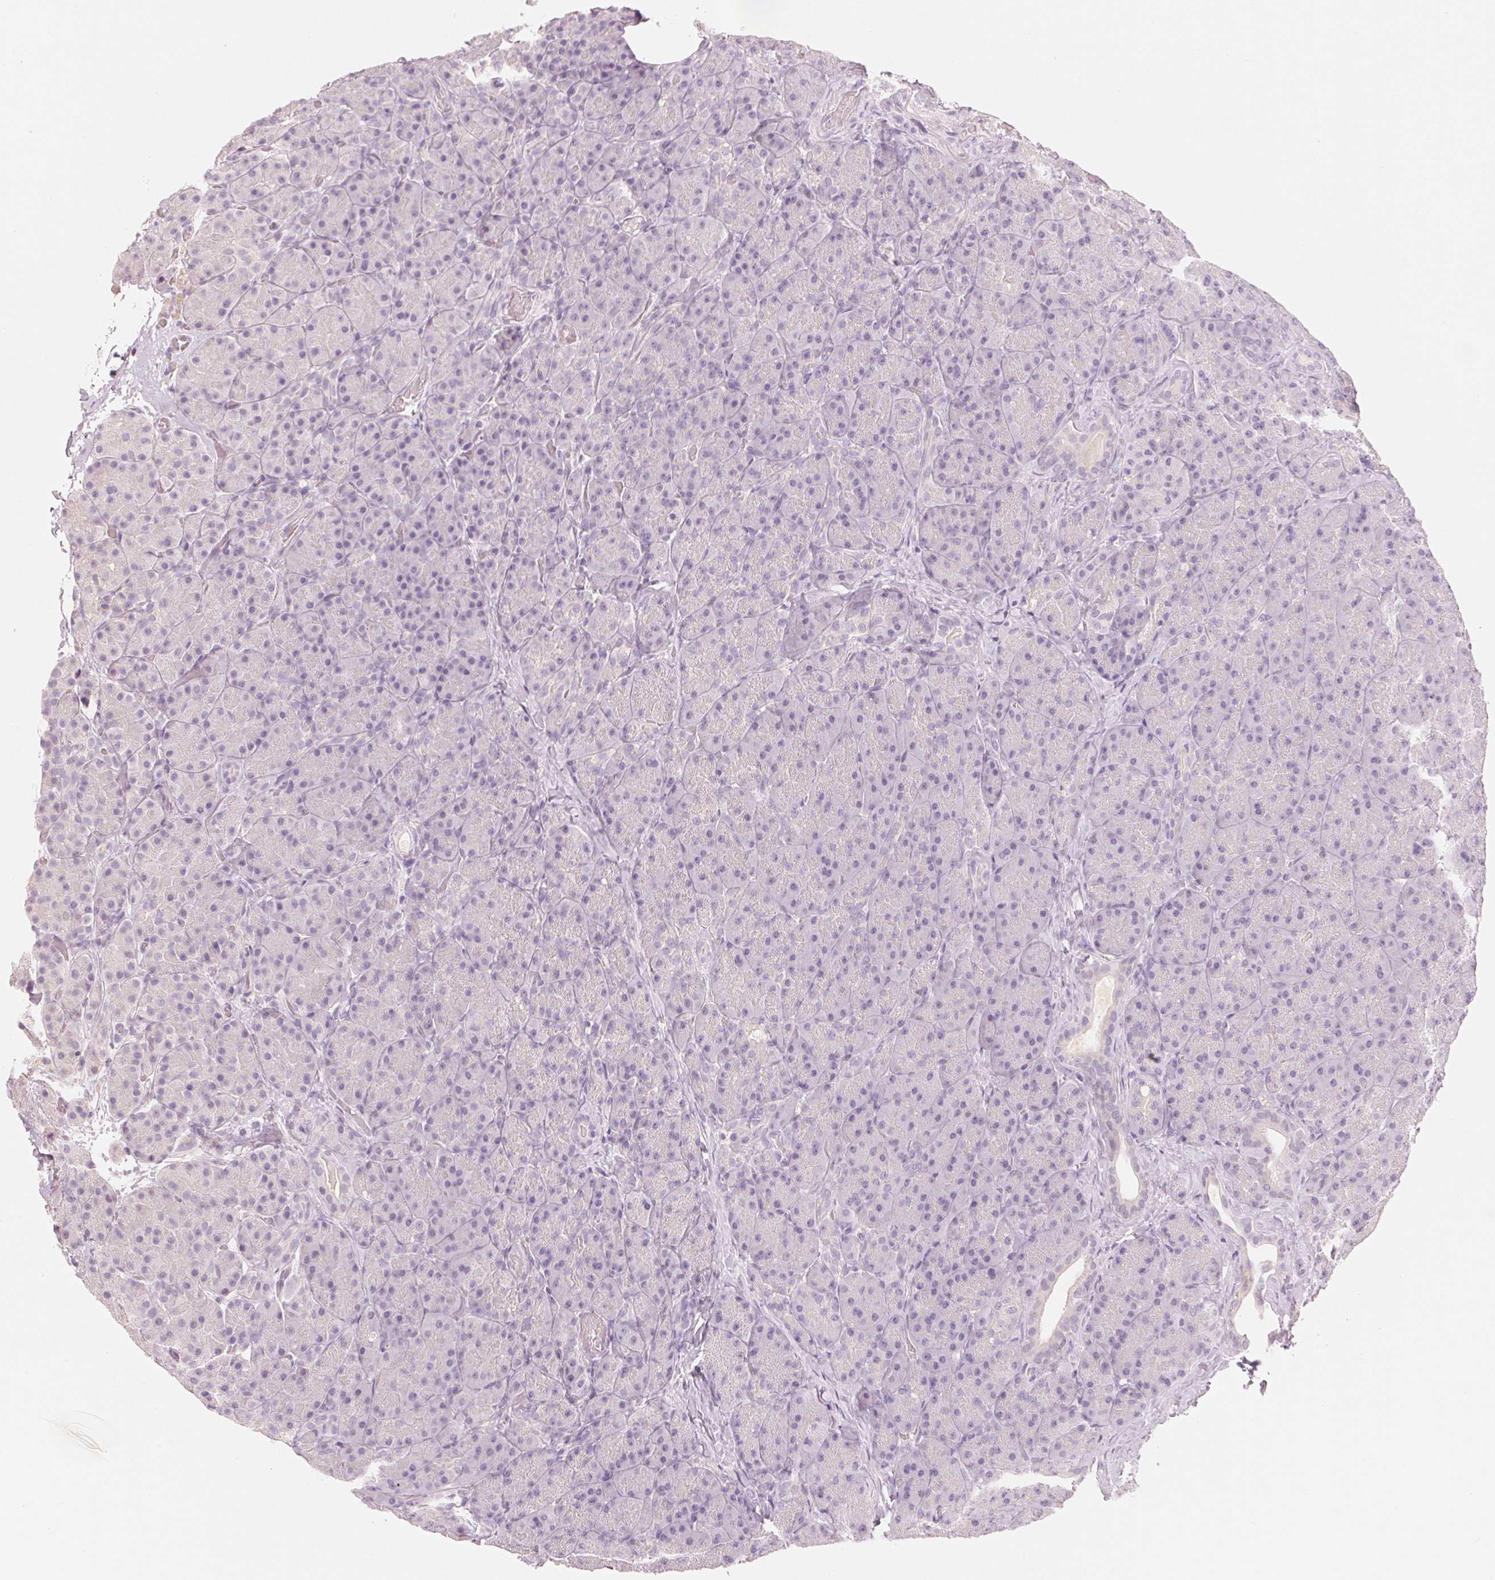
{"staining": {"intensity": "negative", "quantity": "none", "location": "none"}, "tissue": "pancreas", "cell_type": "Exocrine glandular cells", "image_type": "normal", "snomed": [{"axis": "morphology", "description": "Normal tissue, NOS"}, {"axis": "topography", "description": "Pancreas"}], "caption": "Immunohistochemistry photomicrograph of normal pancreas: human pancreas stained with DAB displays no significant protein expression in exocrine glandular cells.", "gene": "HOXB13", "patient": {"sex": "male", "age": 57}}